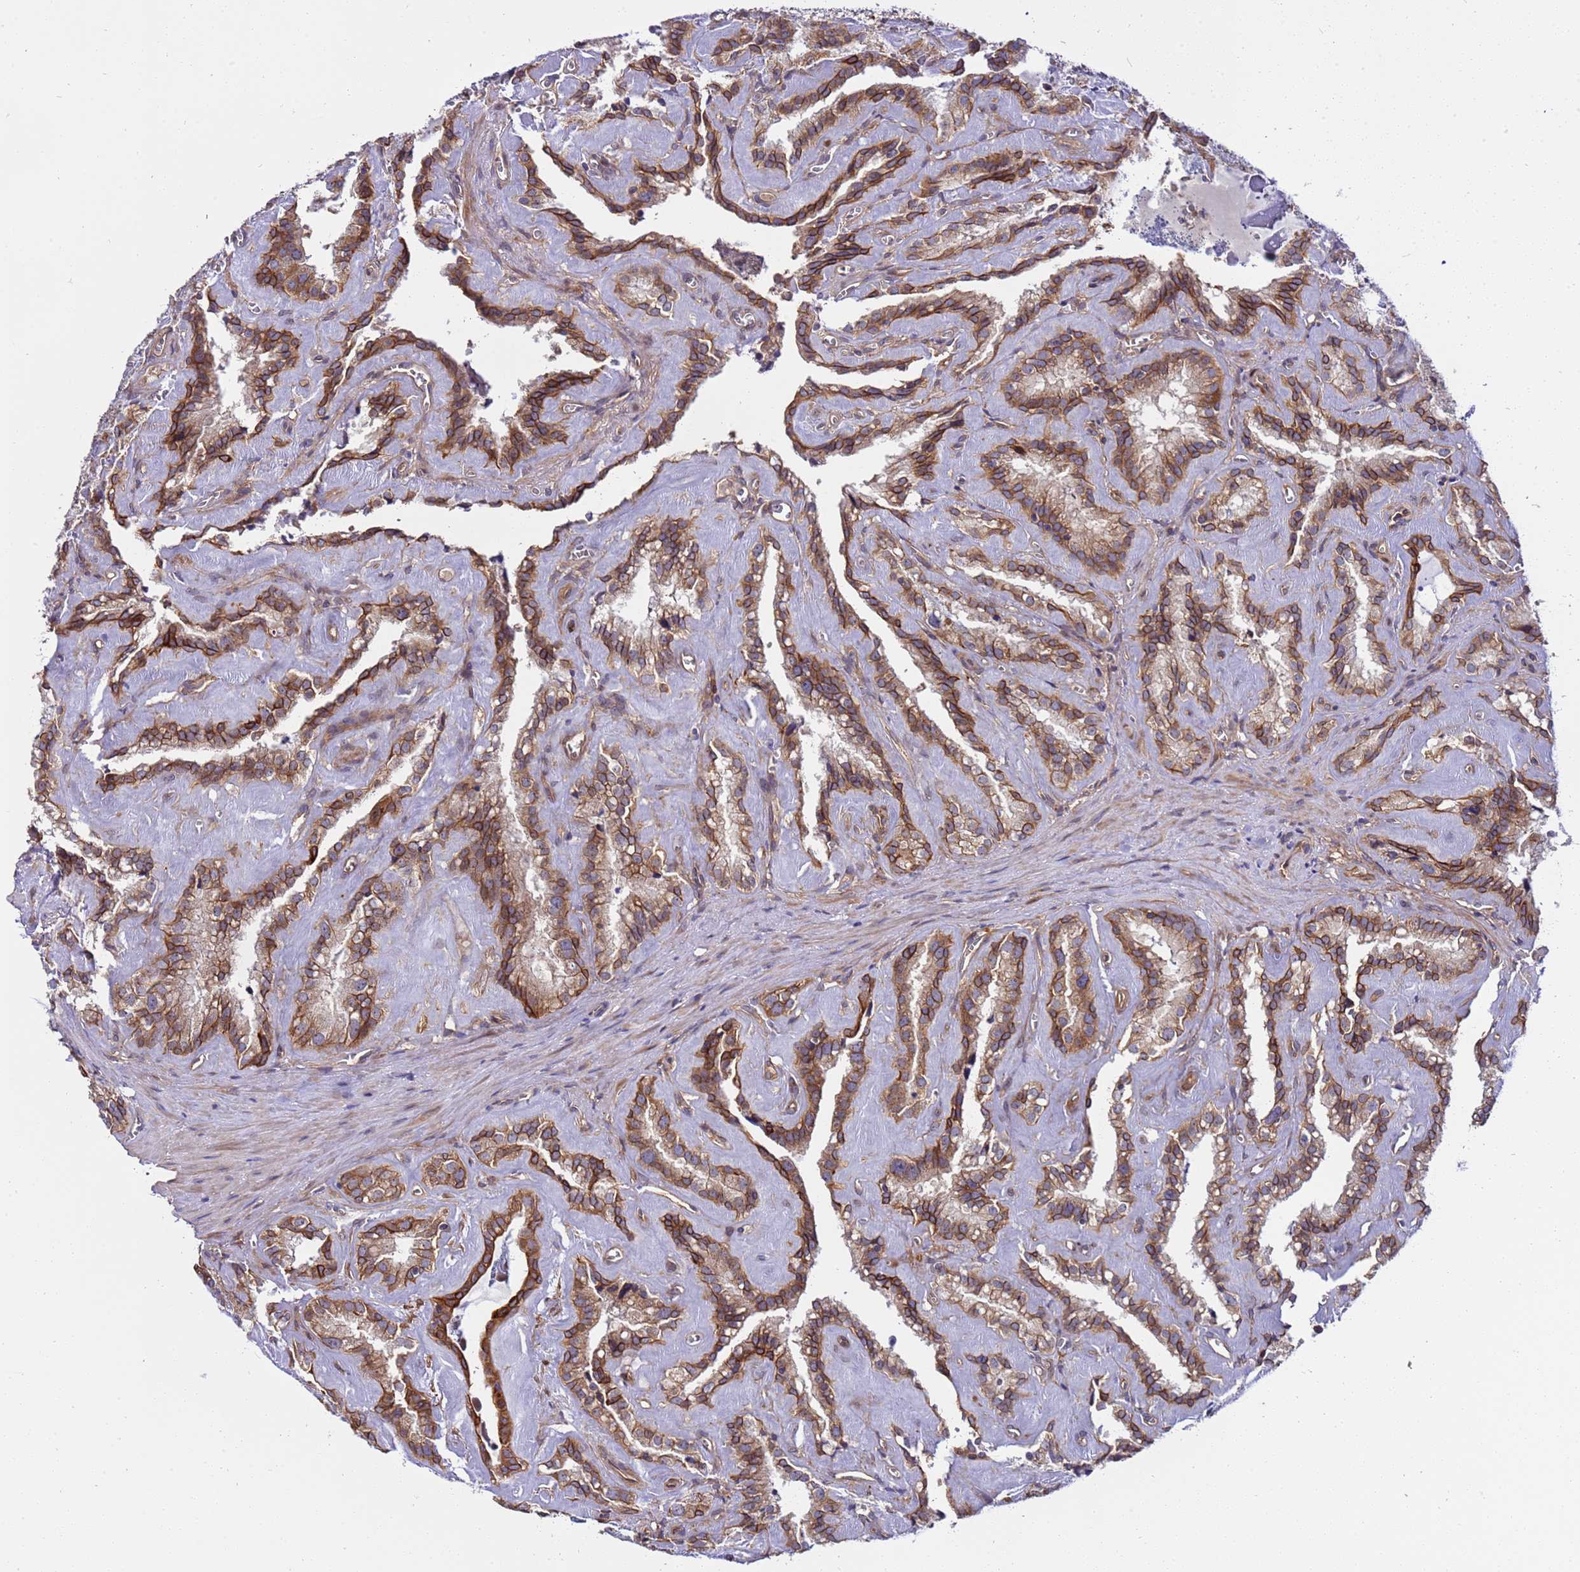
{"staining": {"intensity": "strong", "quantity": ">75%", "location": "cytoplasmic/membranous"}, "tissue": "seminal vesicle", "cell_type": "Glandular cells", "image_type": "normal", "snomed": [{"axis": "morphology", "description": "Normal tissue, NOS"}, {"axis": "topography", "description": "Prostate"}, {"axis": "topography", "description": "Seminal veicle"}], "caption": "Glandular cells exhibit strong cytoplasmic/membranous positivity in about >75% of cells in benign seminal vesicle.", "gene": "SMCO3", "patient": {"sex": "male", "age": 59}}